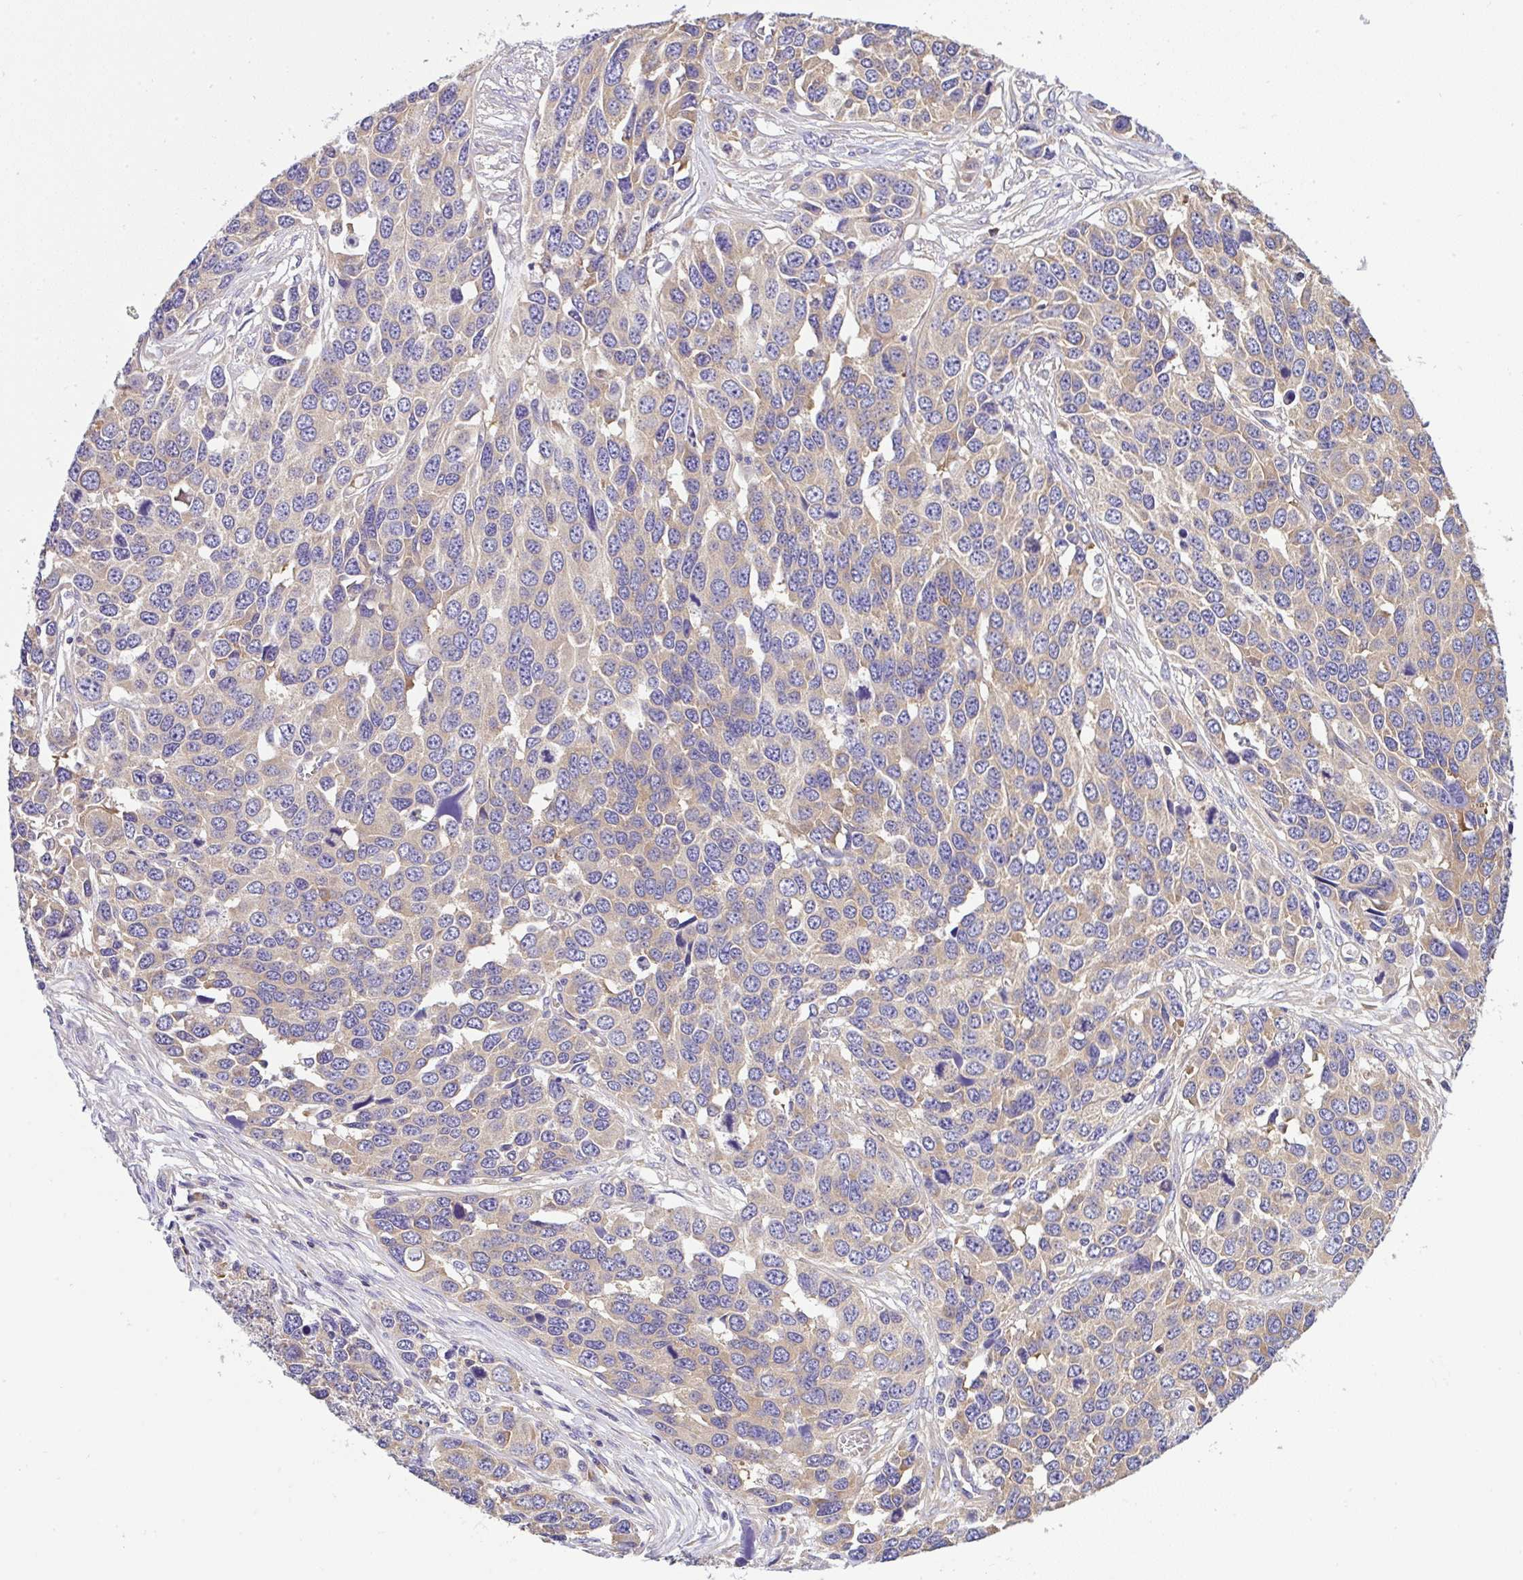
{"staining": {"intensity": "weak", "quantity": ">75%", "location": "cytoplasmic/membranous"}, "tissue": "ovarian cancer", "cell_type": "Tumor cells", "image_type": "cancer", "snomed": [{"axis": "morphology", "description": "Cystadenocarcinoma, serous, NOS"}, {"axis": "topography", "description": "Ovary"}], "caption": "Ovarian cancer stained with DAB (3,3'-diaminobenzidine) immunohistochemistry displays low levels of weak cytoplasmic/membranous expression in about >75% of tumor cells. (DAB IHC with brightfield microscopy, high magnification).", "gene": "GFPT2", "patient": {"sex": "female", "age": 76}}